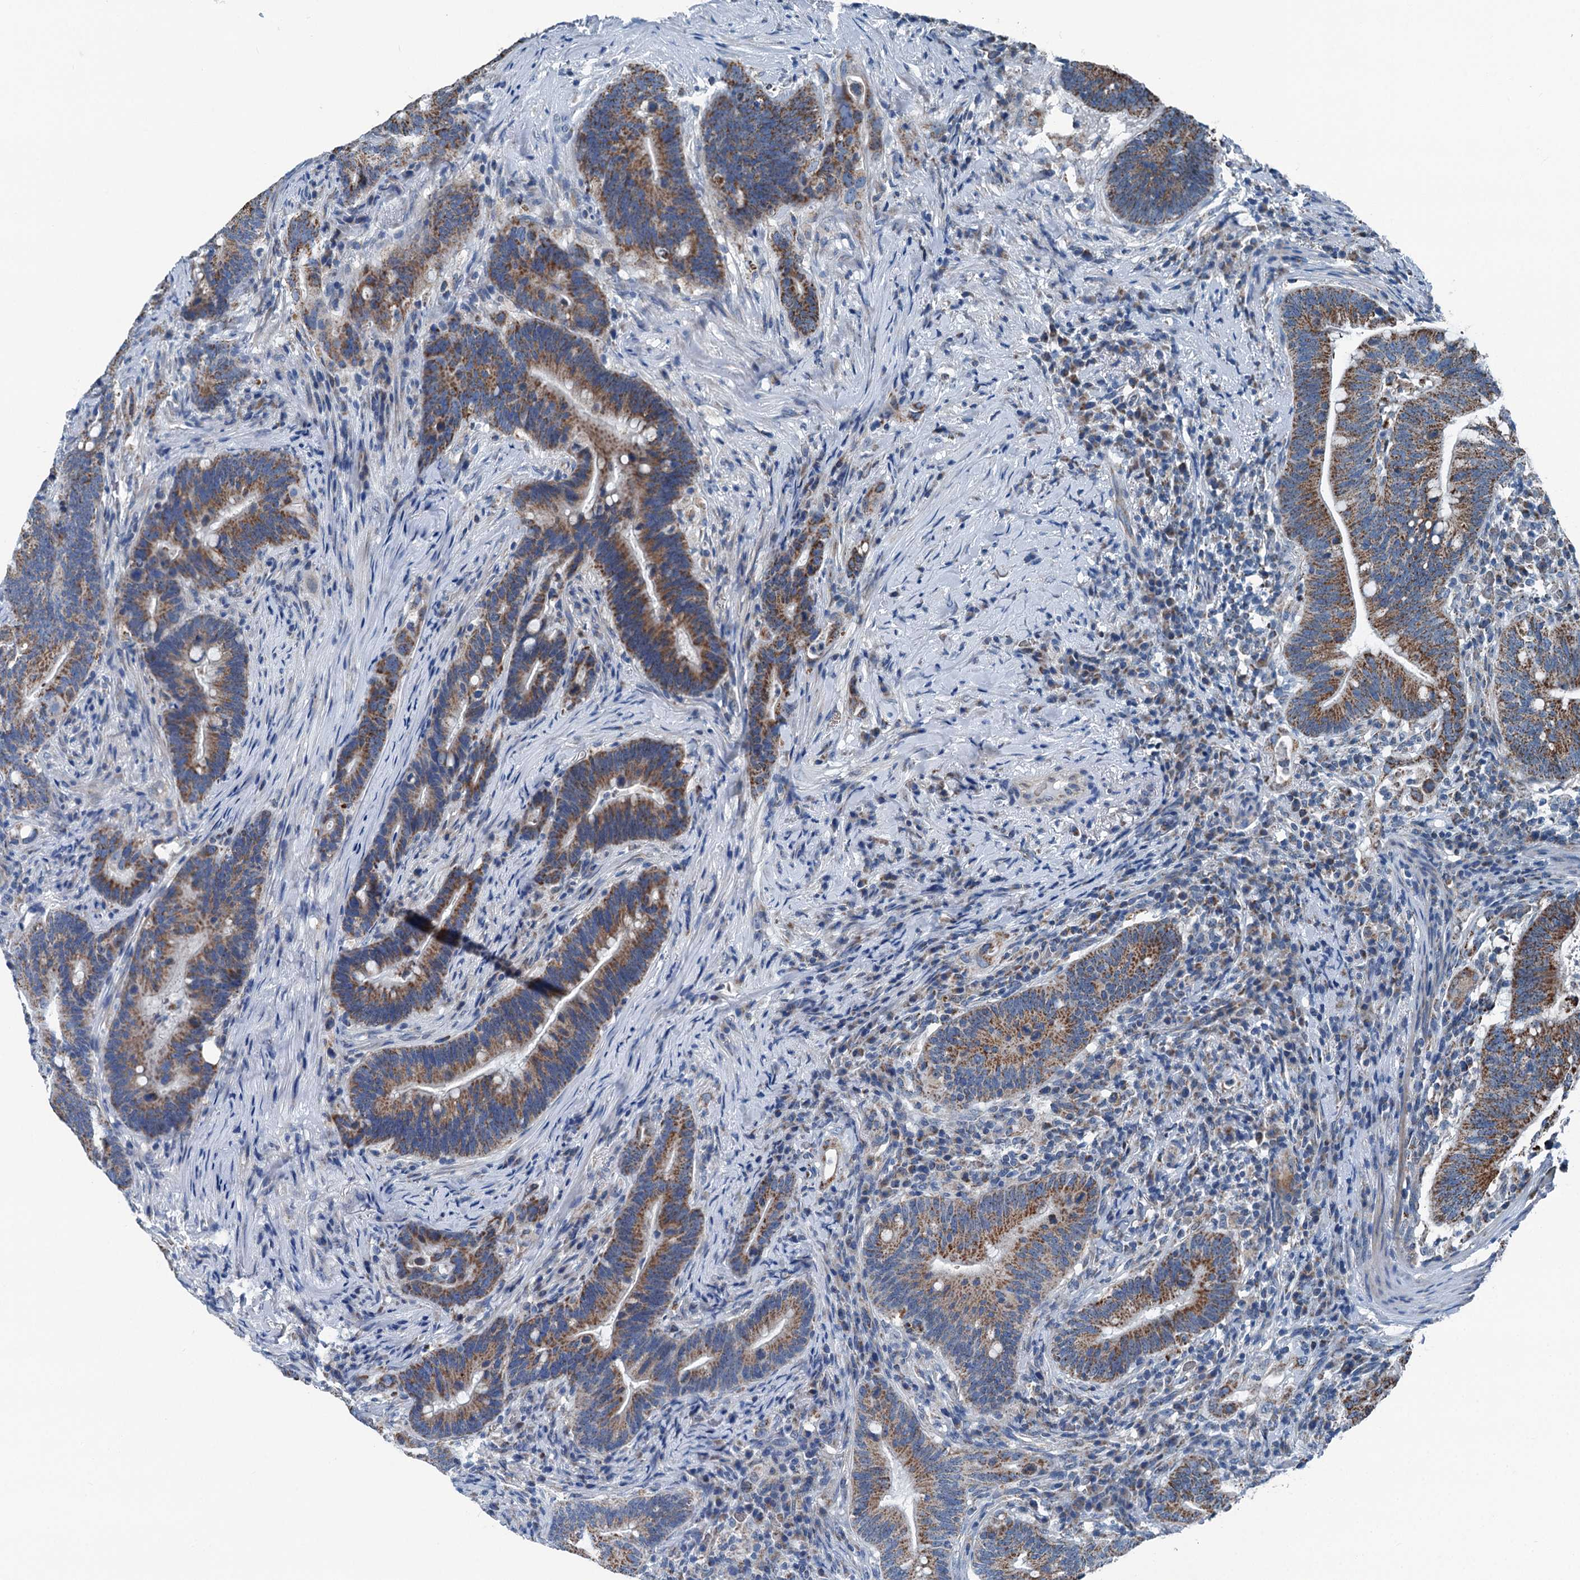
{"staining": {"intensity": "moderate", "quantity": ">75%", "location": "cytoplasmic/membranous"}, "tissue": "colorectal cancer", "cell_type": "Tumor cells", "image_type": "cancer", "snomed": [{"axis": "morphology", "description": "Adenocarcinoma, NOS"}, {"axis": "topography", "description": "Colon"}], "caption": "Colorectal adenocarcinoma stained with IHC displays moderate cytoplasmic/membranous staining in approximately >75% of tumor cells.", "gene": "TRPT1", "patient": {"sex": "female", "age": 66}}